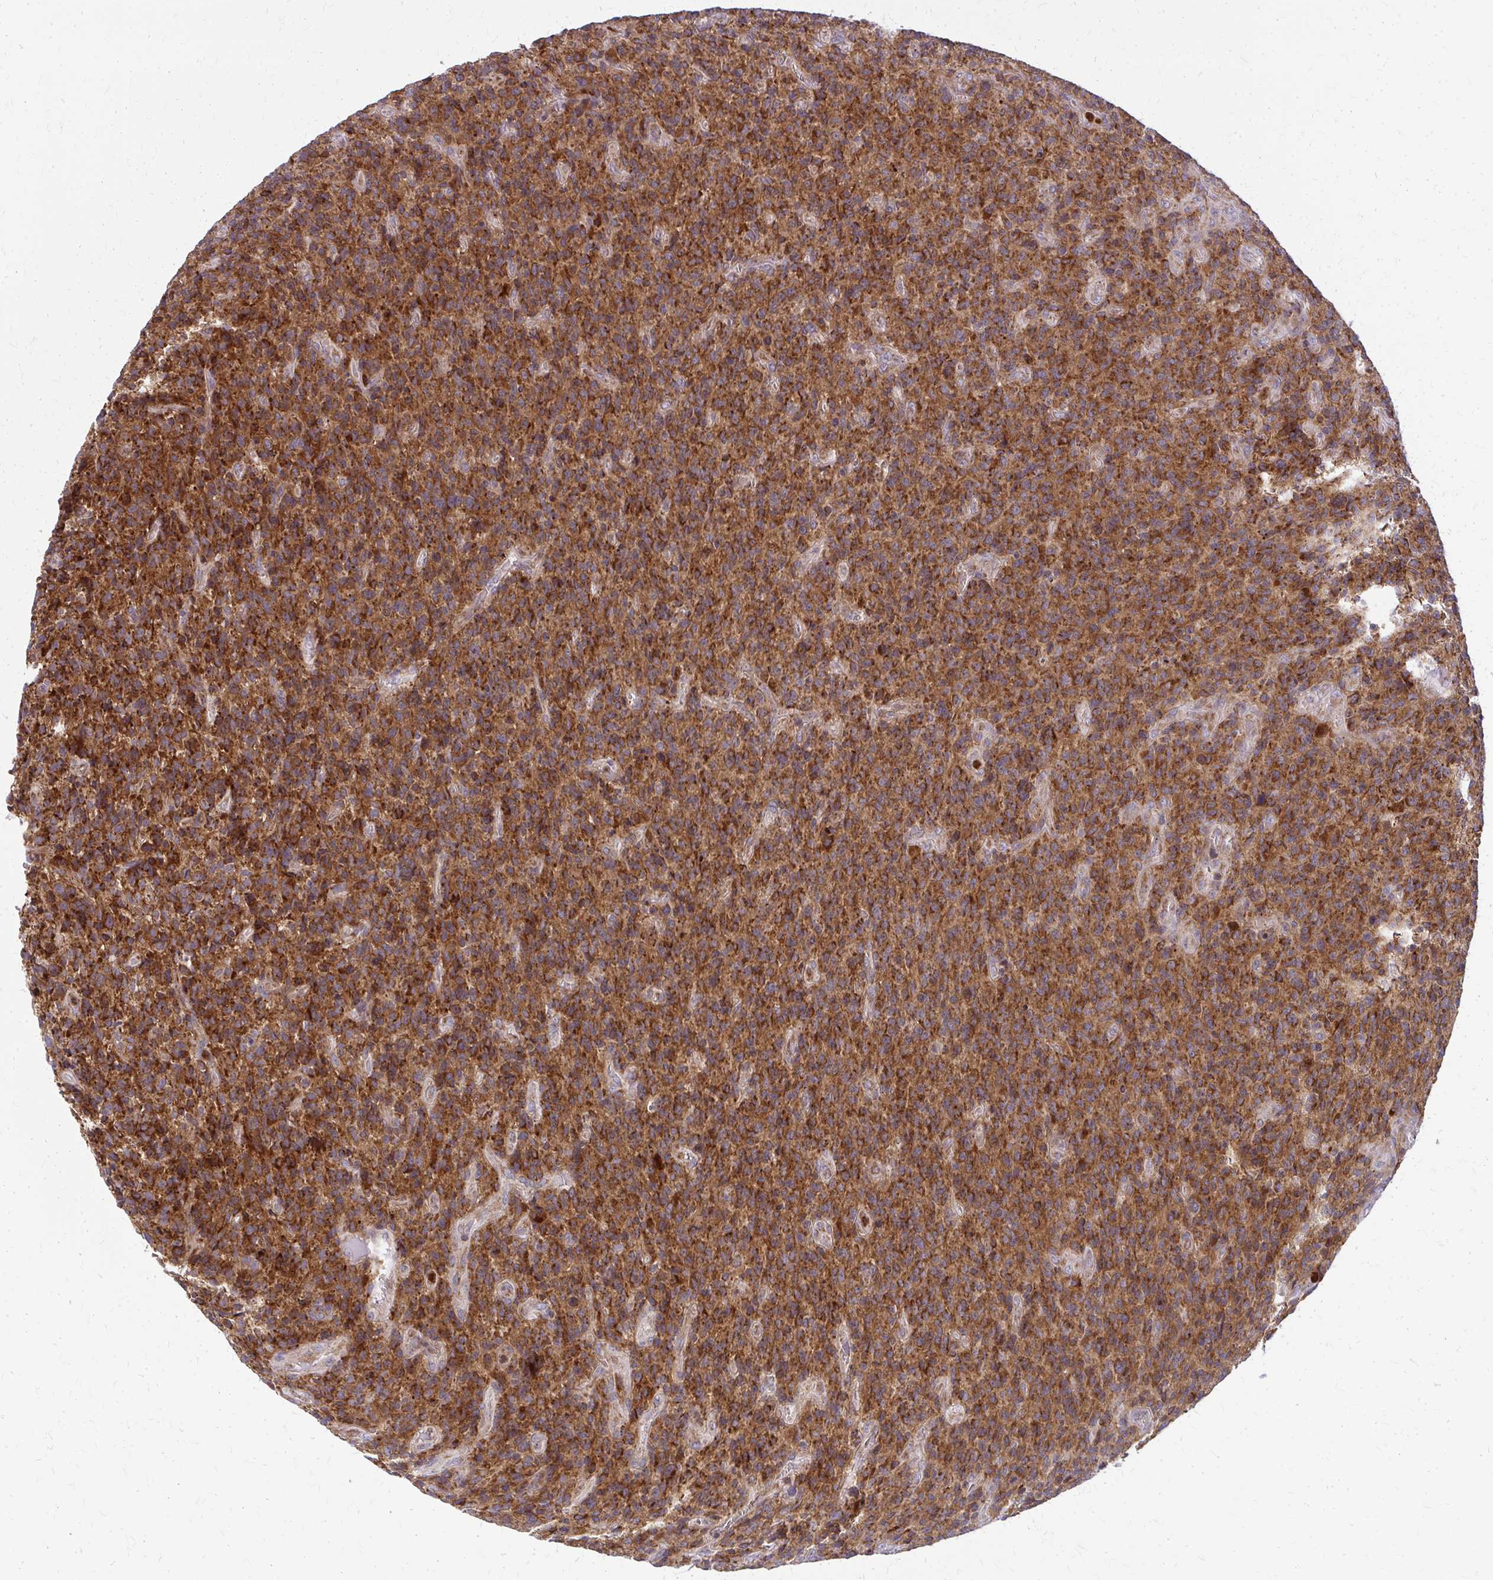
{"staining": {"intensity": "strong", "quantity": ">75%", "location": "cytoplasmic/membranous"}, "tissue": "glioma", "cell_type": "Tumor cells", "image_type": "cancer", "snomed": [{"axis": "morphology", "description": "Glioma, malignant, High grade"}, {"axis": "topography", "description": "Brain"}], "caption": "Immunohistochemical staining of glioma exhibits high levels of strong cytoplasmic/membranous protein staining in approximately >75% of tumor cells. Nuclei are stained in blue.", "gene": "MCCC1", "patient": {"sex": "male", "age": 76}}